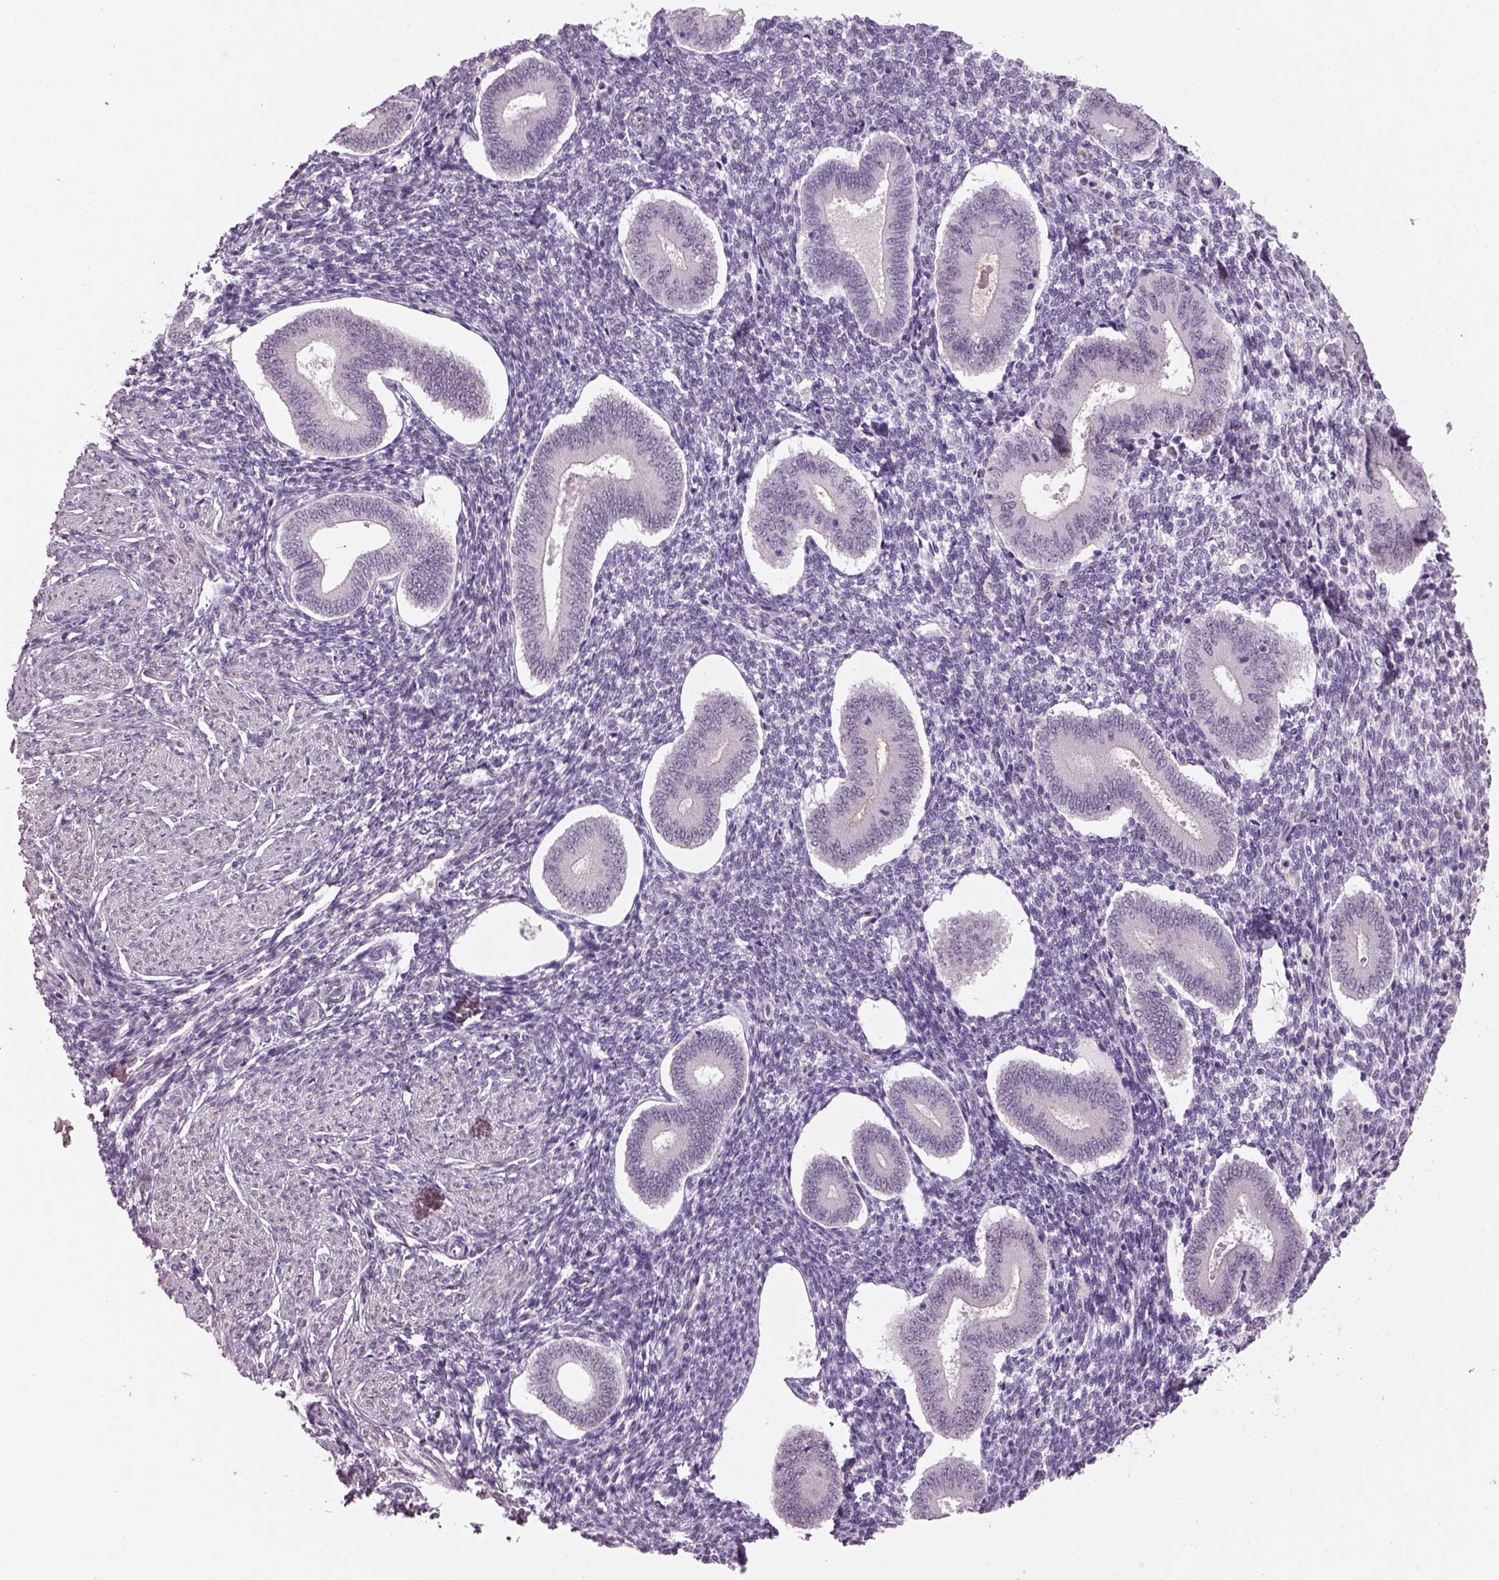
{"staining": {"intensity": "negative", "quantity": "none", "location": "none"}, "tissue": "endometrium", "cell_type": "Cells in endometrial stroma", "image_type": "normal", "snomed": [{"axis": "morphology", "description": "Normal tissue, NOS"}, {"axis": "topography", "description": "Endometrium"}], "caption": "A histopathology image of endometrium stained for a protein displays no brown staining in cells in endometrial stroma.", "gene": "NAT8B", "patient": {"sex": "female", "age": 40}}